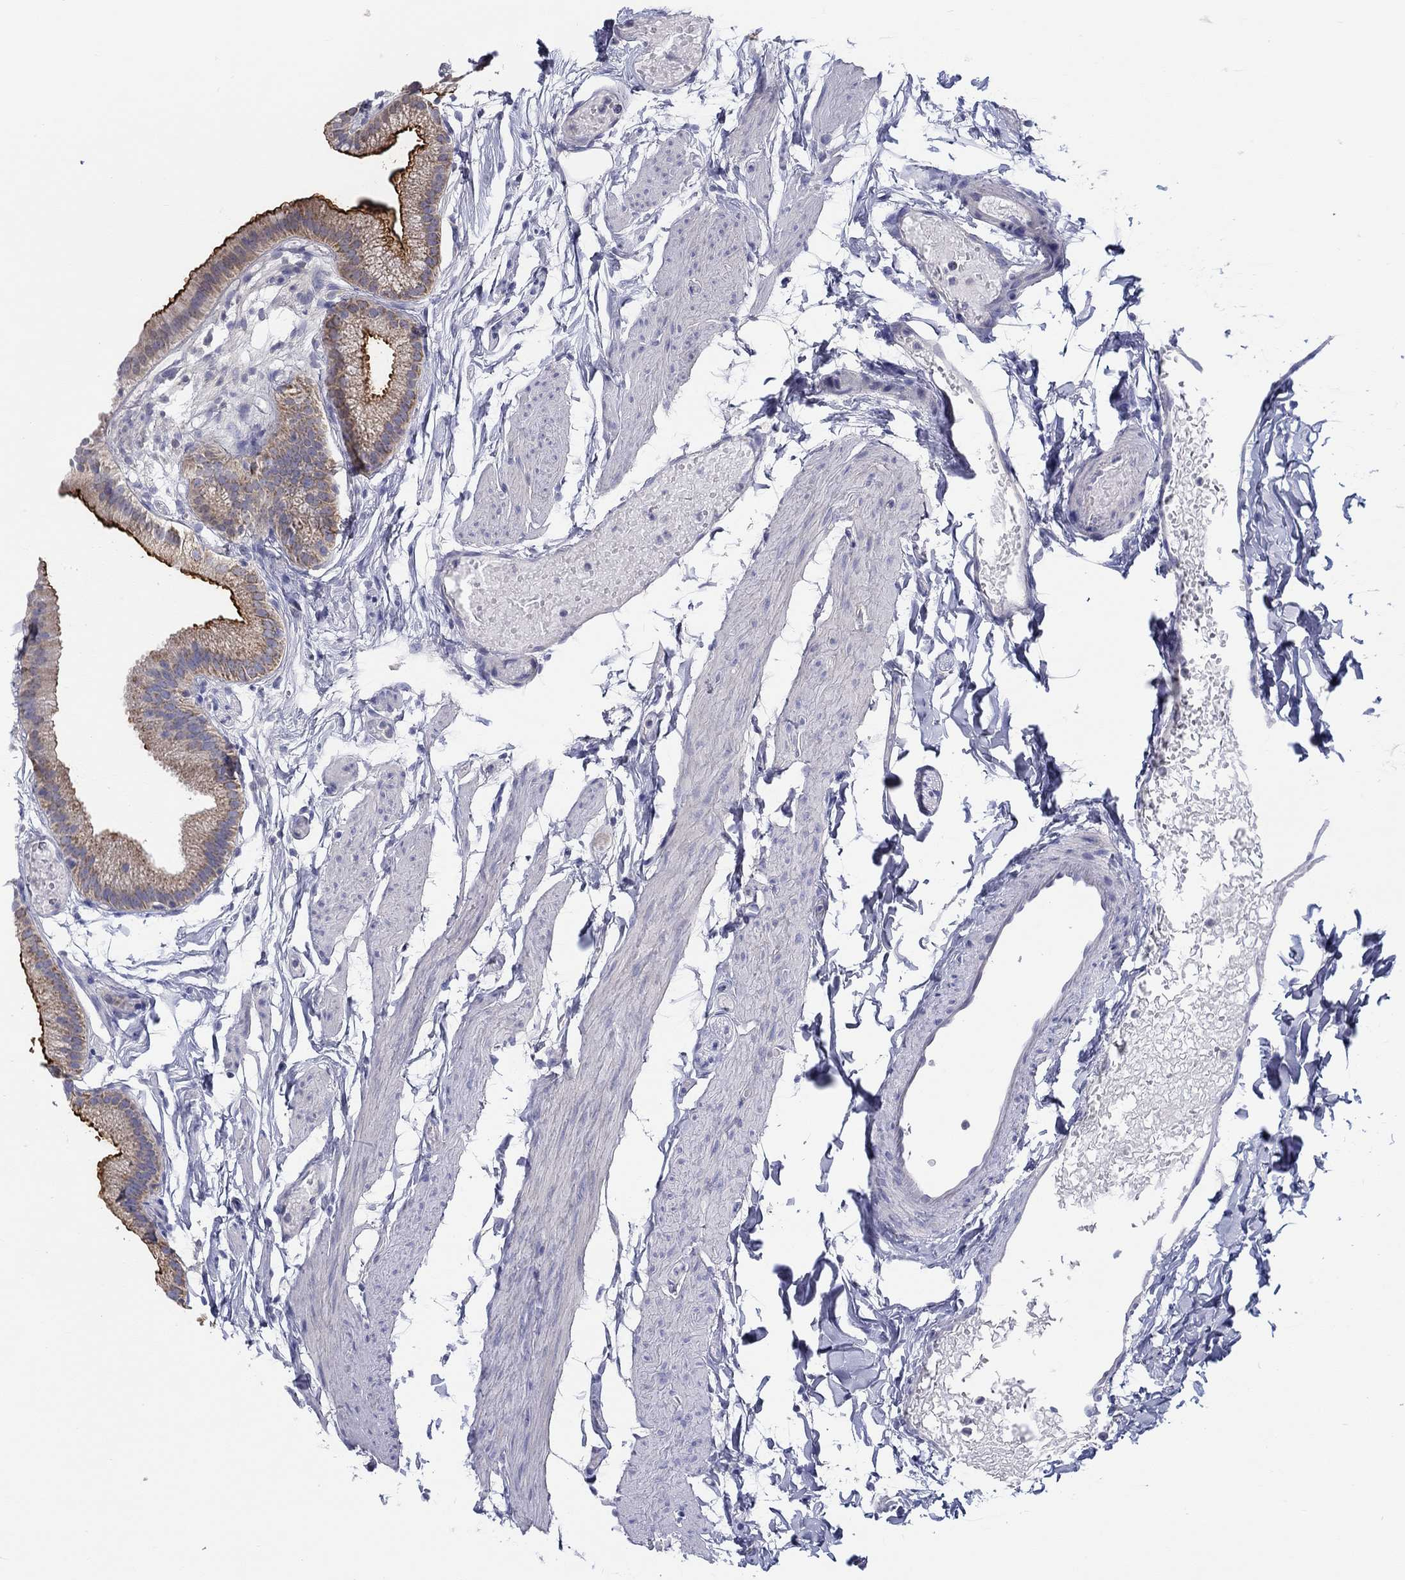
{"staining": {"intensity": "strong", "quantity": "<25%", "location": "cytoplasmic/membranous"}, "tissue": "gallbladder", "cell_type": "Glandular cells", "image_type": "normal", "snomed": [{"axis": "morphology", "description": "Normal tissue, NOS"}, {"axis": "topography", "description": "Gallbladder"}], "caption": "A histopathology image of human gallbladder stained for a protein displays strong cytoplasmic/membranous brown staining in glandular cells.", "gene": "HAPLN4", "patient": {"sex": "female", "age": 45}}